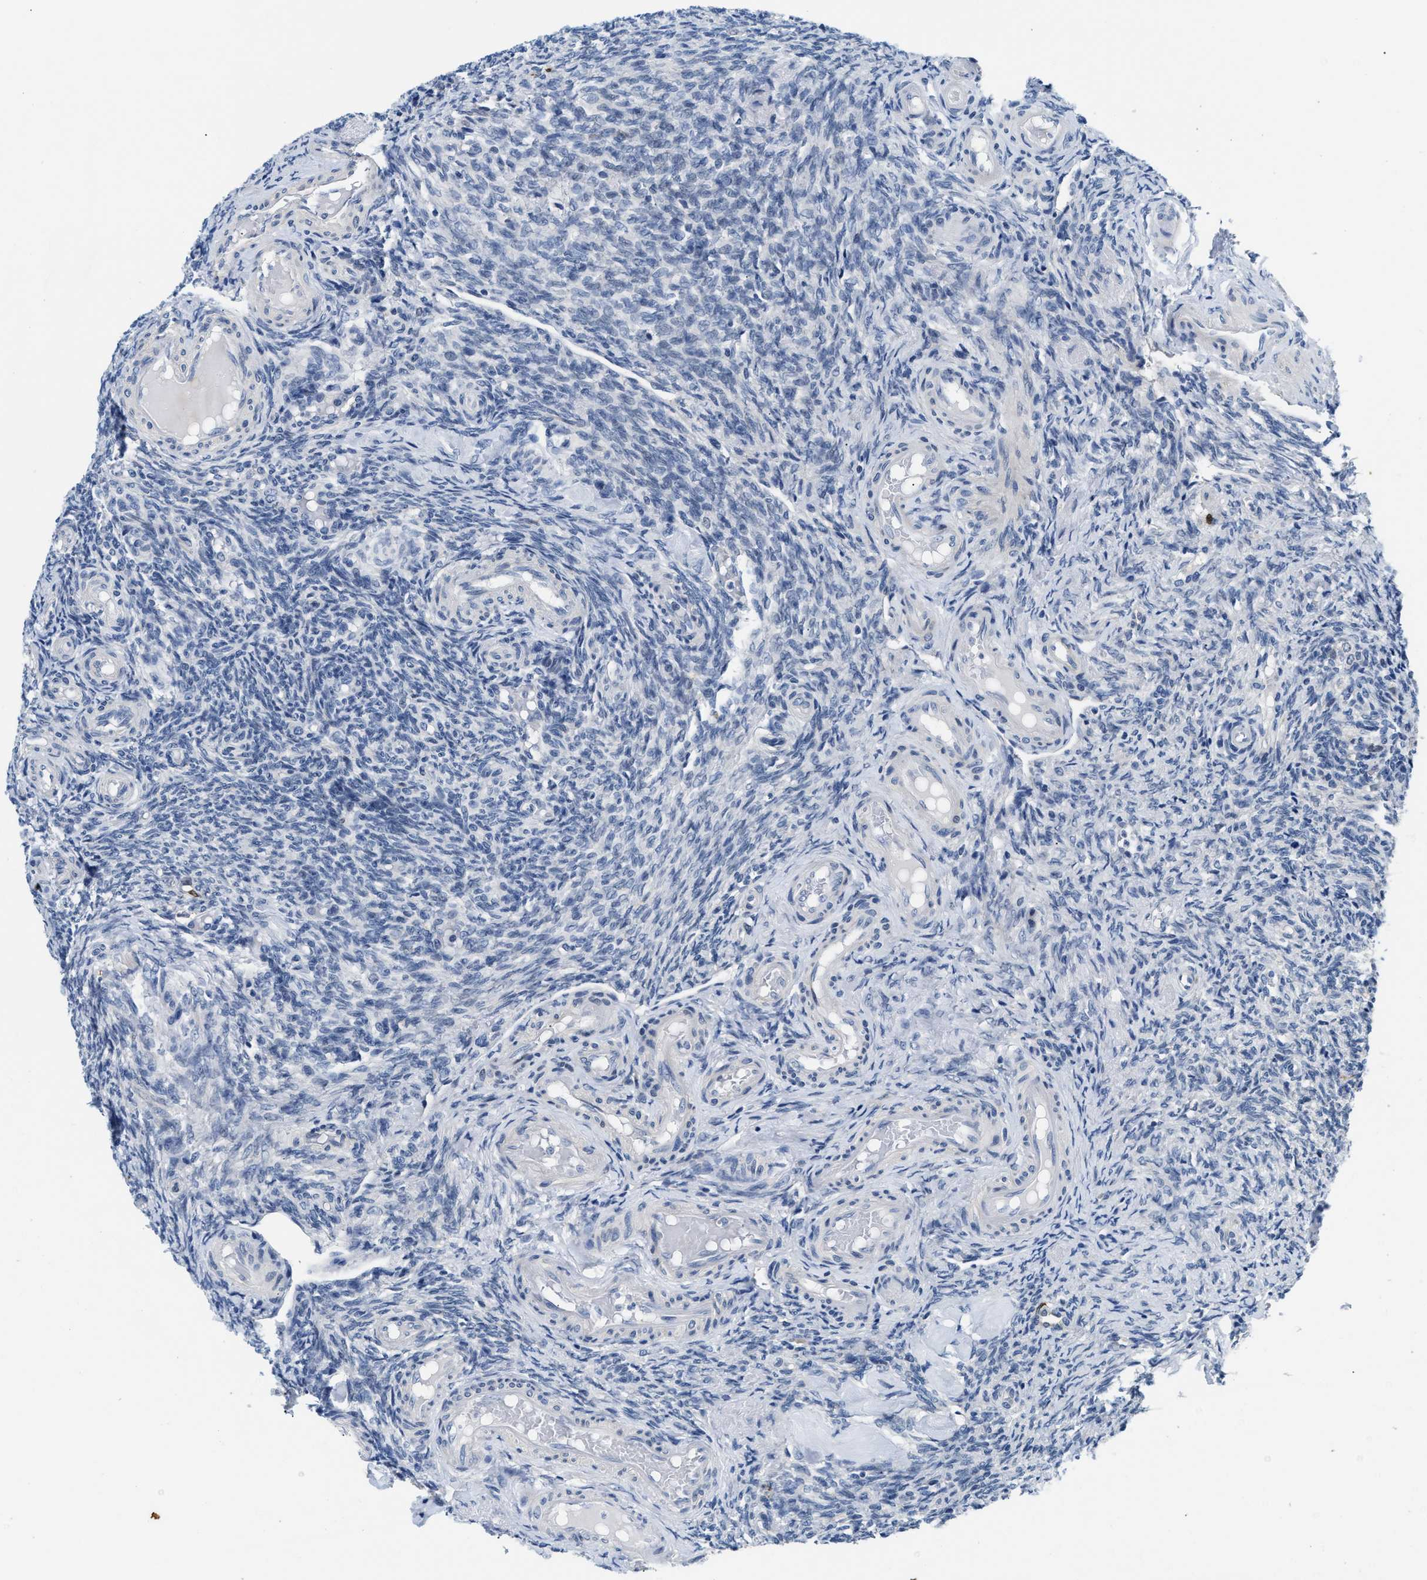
{"staining": {"intensity": "moderate", "quantity": ">75%", "location": "cytoplasmic/membranous"}, "tissue": "ovary", "cell_type": "Follicle cells", "image_type": "normal", "snomed": [{"axis": "morphology", "description": "Normal tissue, NOS"}, {"axis": "topography", "description": "Ovary"}], "caption": "IHC of normal ovary exhibits medium levels of moderate cytoplasmic/membranous expression in about >75% of follicle cells. The protein of interest is shown in brown color, while the nuclei are stained blue.", "gene": "CLGN", "patient": {"sex": "female", "age": 41}}